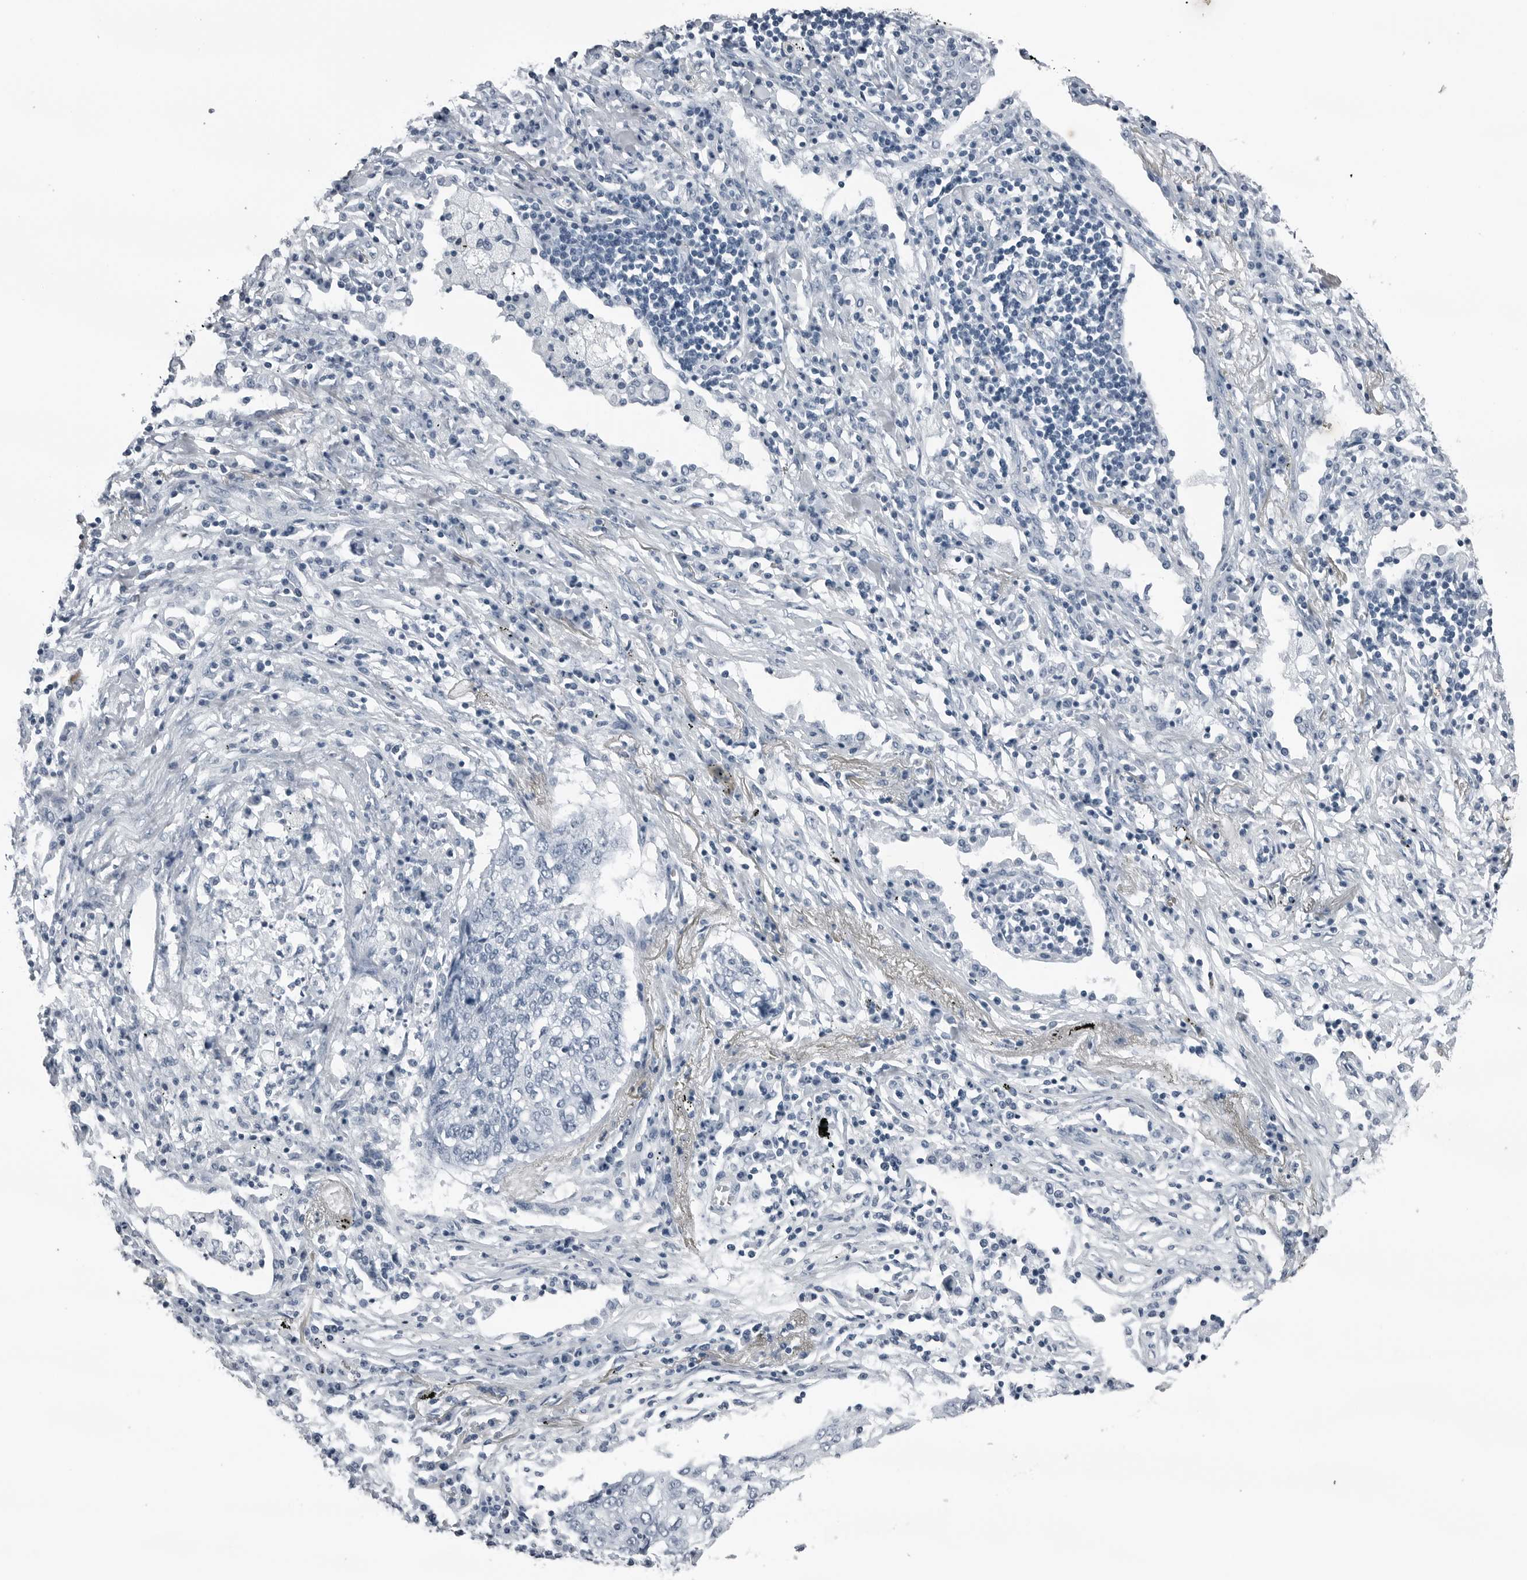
{"staining": {"intensity": "negative", "quantity": "none", "location": "none"}, "tissue": "lung cancer", "cell_type": "Tumor cells", "image_type": "cancer", "snomed": [{"axis": "morphology", "description": "Squamous cell carcinoma, NOS"}, {"axis": "topography", "description": "Lung"}], "caption": "There is no significant expression in tumor cells of lung squamous cell carcinoma.", "gene": "SPINK1", "patient": {"sex": "female", "age": 63}}